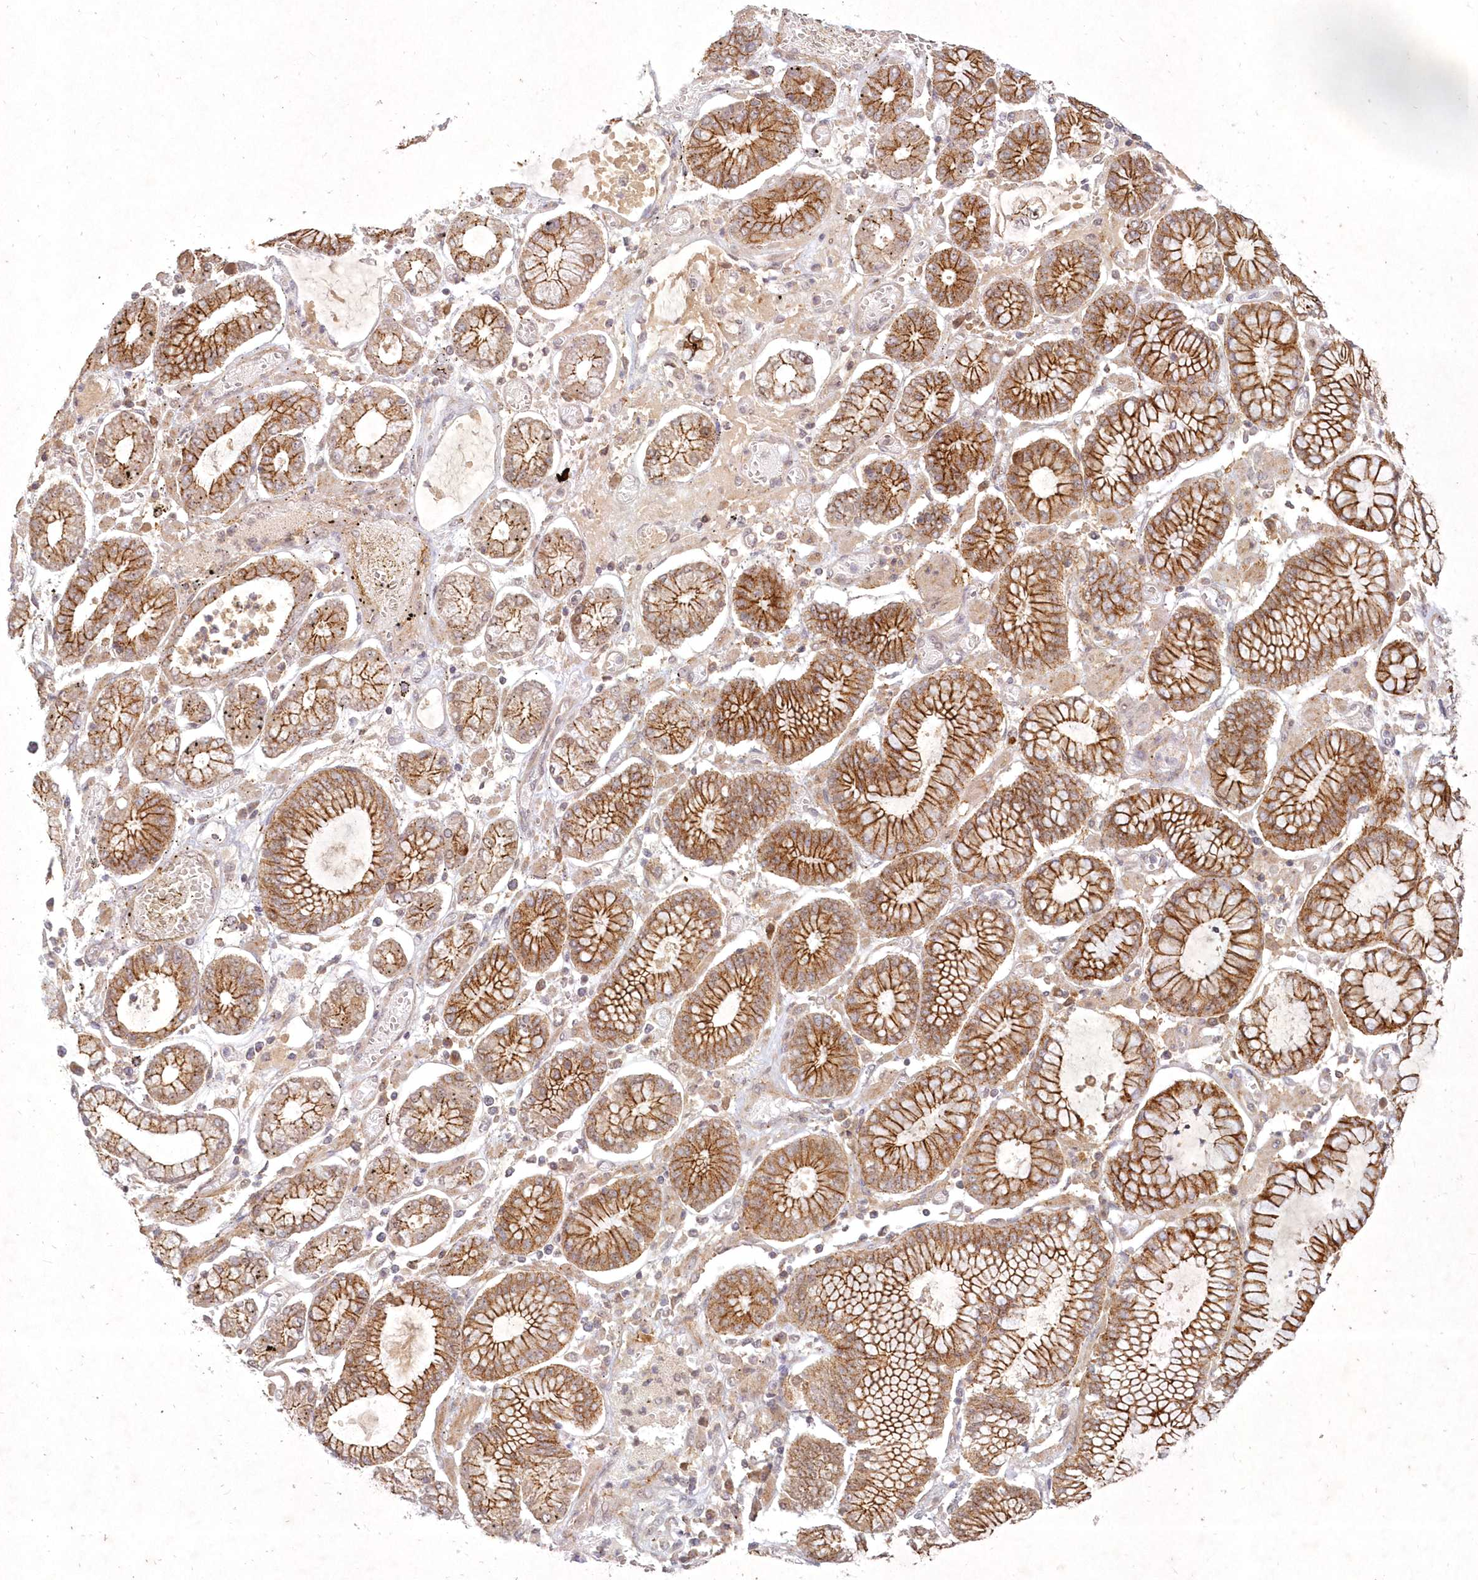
{"staining": {"intensity": "strong", "quantity": ">75%", "location": "cytoplasmic/membranous"}, "tissue": "stomach cancer", "cell_type": "Tumor cells", "image_type": "cancer", "snomed": [{"axis": "morphology", "description": "Adenocarcinoma, NOS"}, {"axis": "topography", "description": "Stomach"}], "caption": "A high-resolution image shows immunohistochemistry (IHC) staining of stomach adenocarcinoma, which displays strong cytoplasmic/membranous positivity in approximately >75% of tumor cells. The protein is shown in brown color, while the nuclei are stained blue.", "gene": "TOGARAM2", "patient": {"sex": "male", "age": 76}}